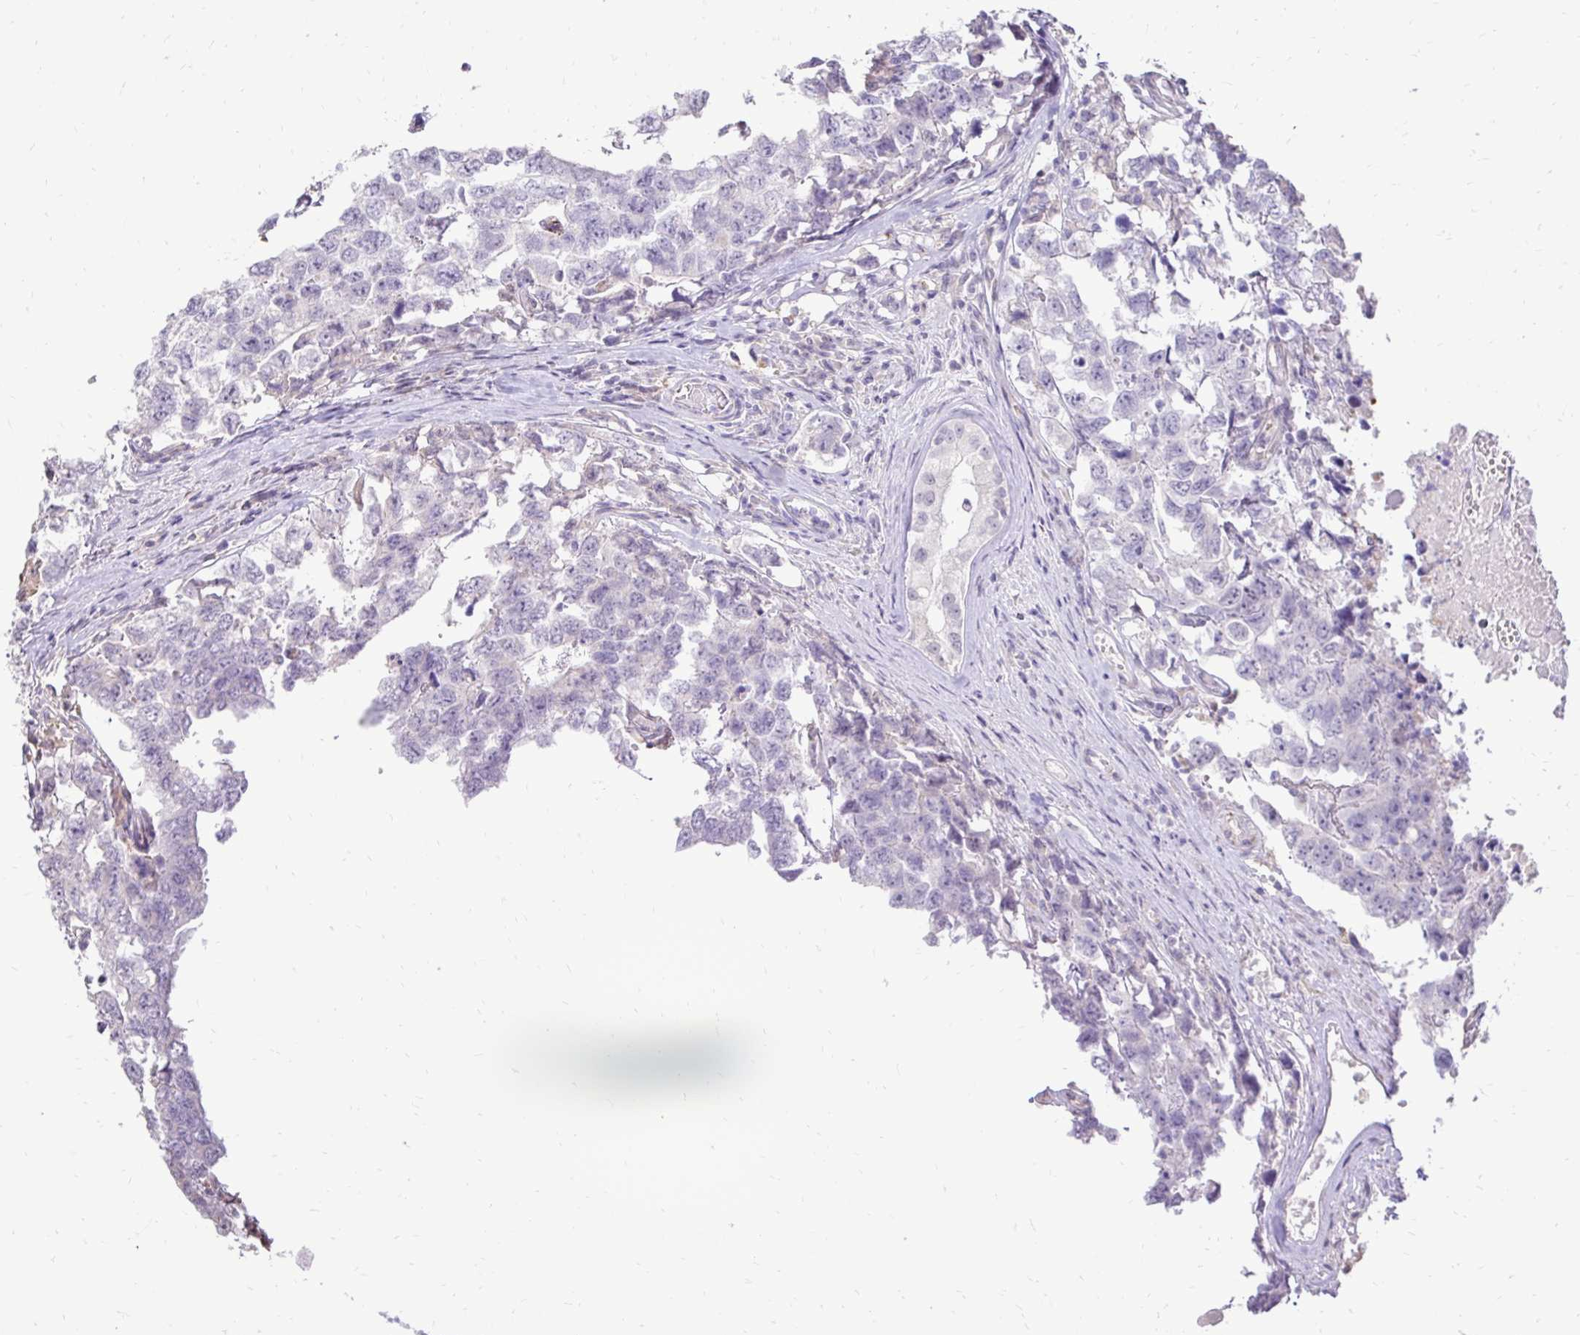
{"staining": {"intensity": "negative", "quantity": "none", "location": "none"}, "tissue": "testis cancer", "cell_type": "Tumor cells", "image_type": "cancer", "snomed": [{"axis": "morphology", "description": "Carcinoma, Embryonal, NOS"}, {"axis": "topography", "description": "Testis"}], "caption": "Human testis cancer stained for a protein using IHC shows no staining in tumor cells.", "gene": "GAS2", "patient": {"sex": "male", "age": 22}}